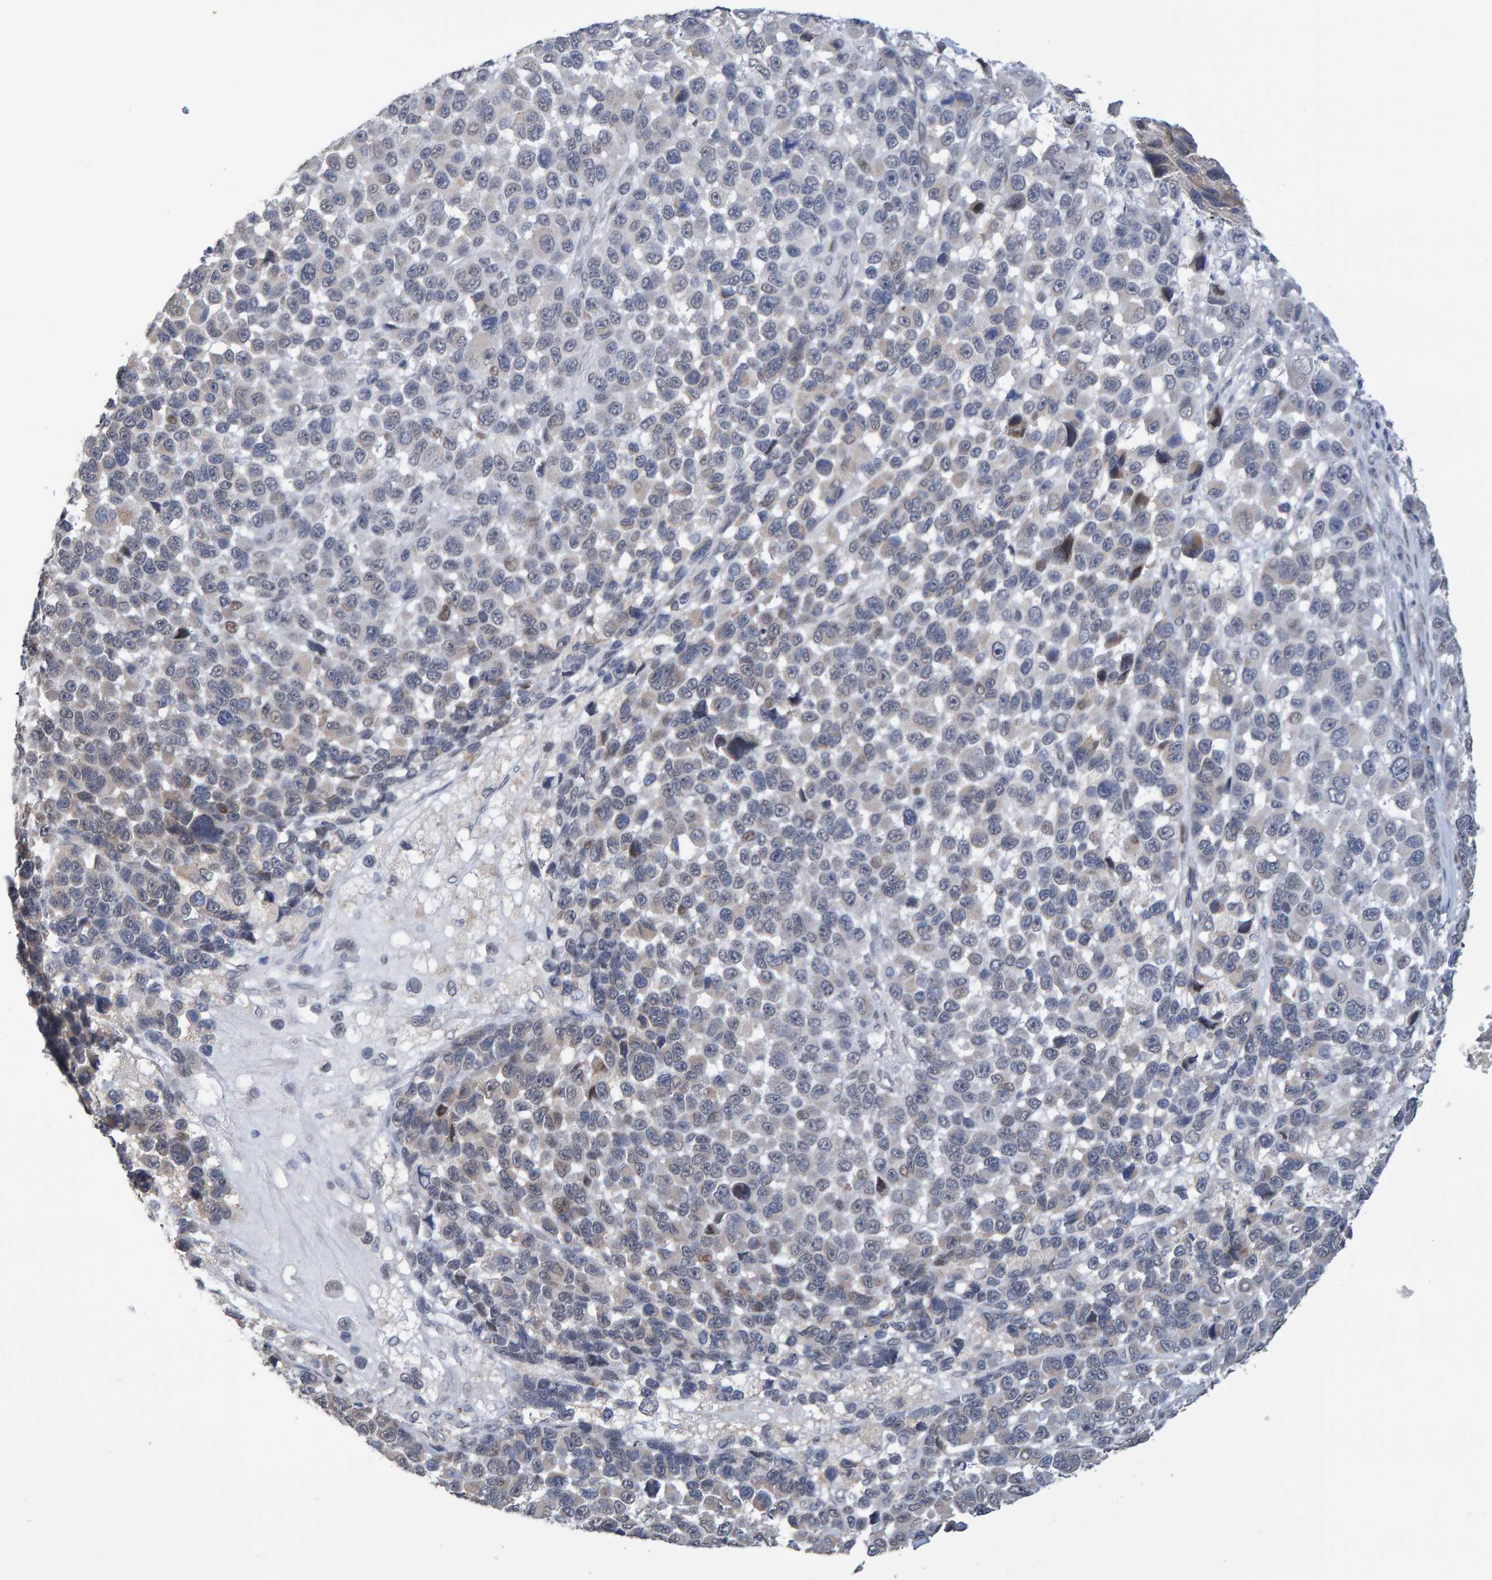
{"staining": {"intensity": "weak", "quantity": "<25%", "location": "cytoplasmic/membranous,nuclear"}, "tissue": "melanoma", "cell_type": "Tumor cells", "image_type": "cancer", "snomed": [{"axis": "morphology", "description": "Malignant melanoma, NOS"}, {"axis": "topography", "description": "Skin"}], "caption": "Immunohistochemistry histopathology image of neoplastic tissue: melanoma stained with DAB reveals no significant protein staining in tumor cells.", "gene": "USP43", "patient": {"sex": "male", "age": 53}}